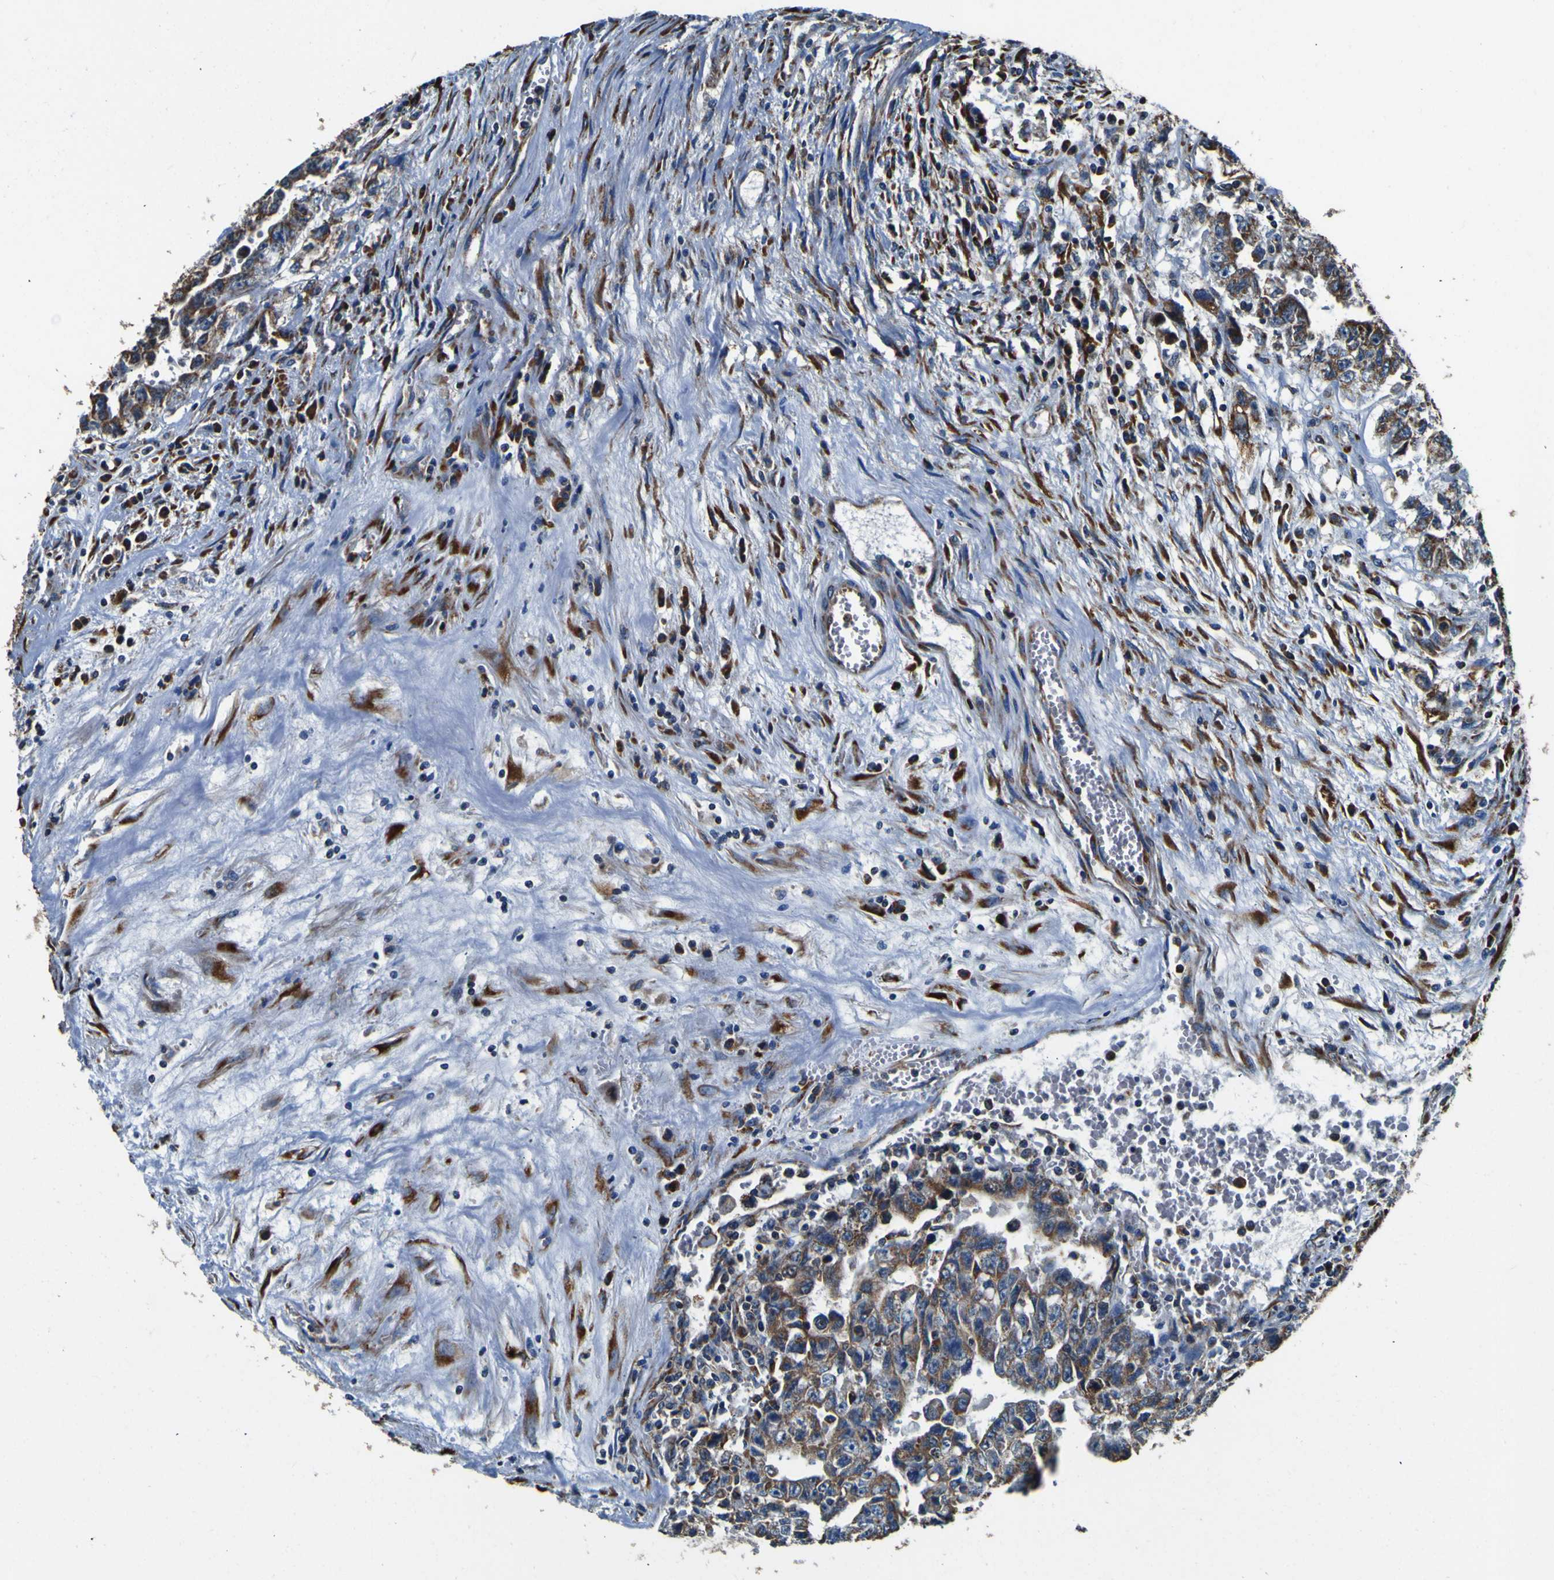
{"staining": {"intensity": "moderate", "quantity": ">75%", "location": "cytoplasmic/membranous"}, "tissue": "testis cancer", "cell_type": "Tumor cells", "image_type": "cancer", "snomed": [{"axis": "morphology", "description": "Carcinoma, Embryonal, NOS"}, {"axis": "topography", "description": "Testis"}], "caption": "Protein positivity by IHC displays moderate cytoplasmic/membranous expression in about >75% of tumor cells in testis embryonal carcinoma.", "gene": "INPP5A", "patient": {"sex": "male", "age": 28}}